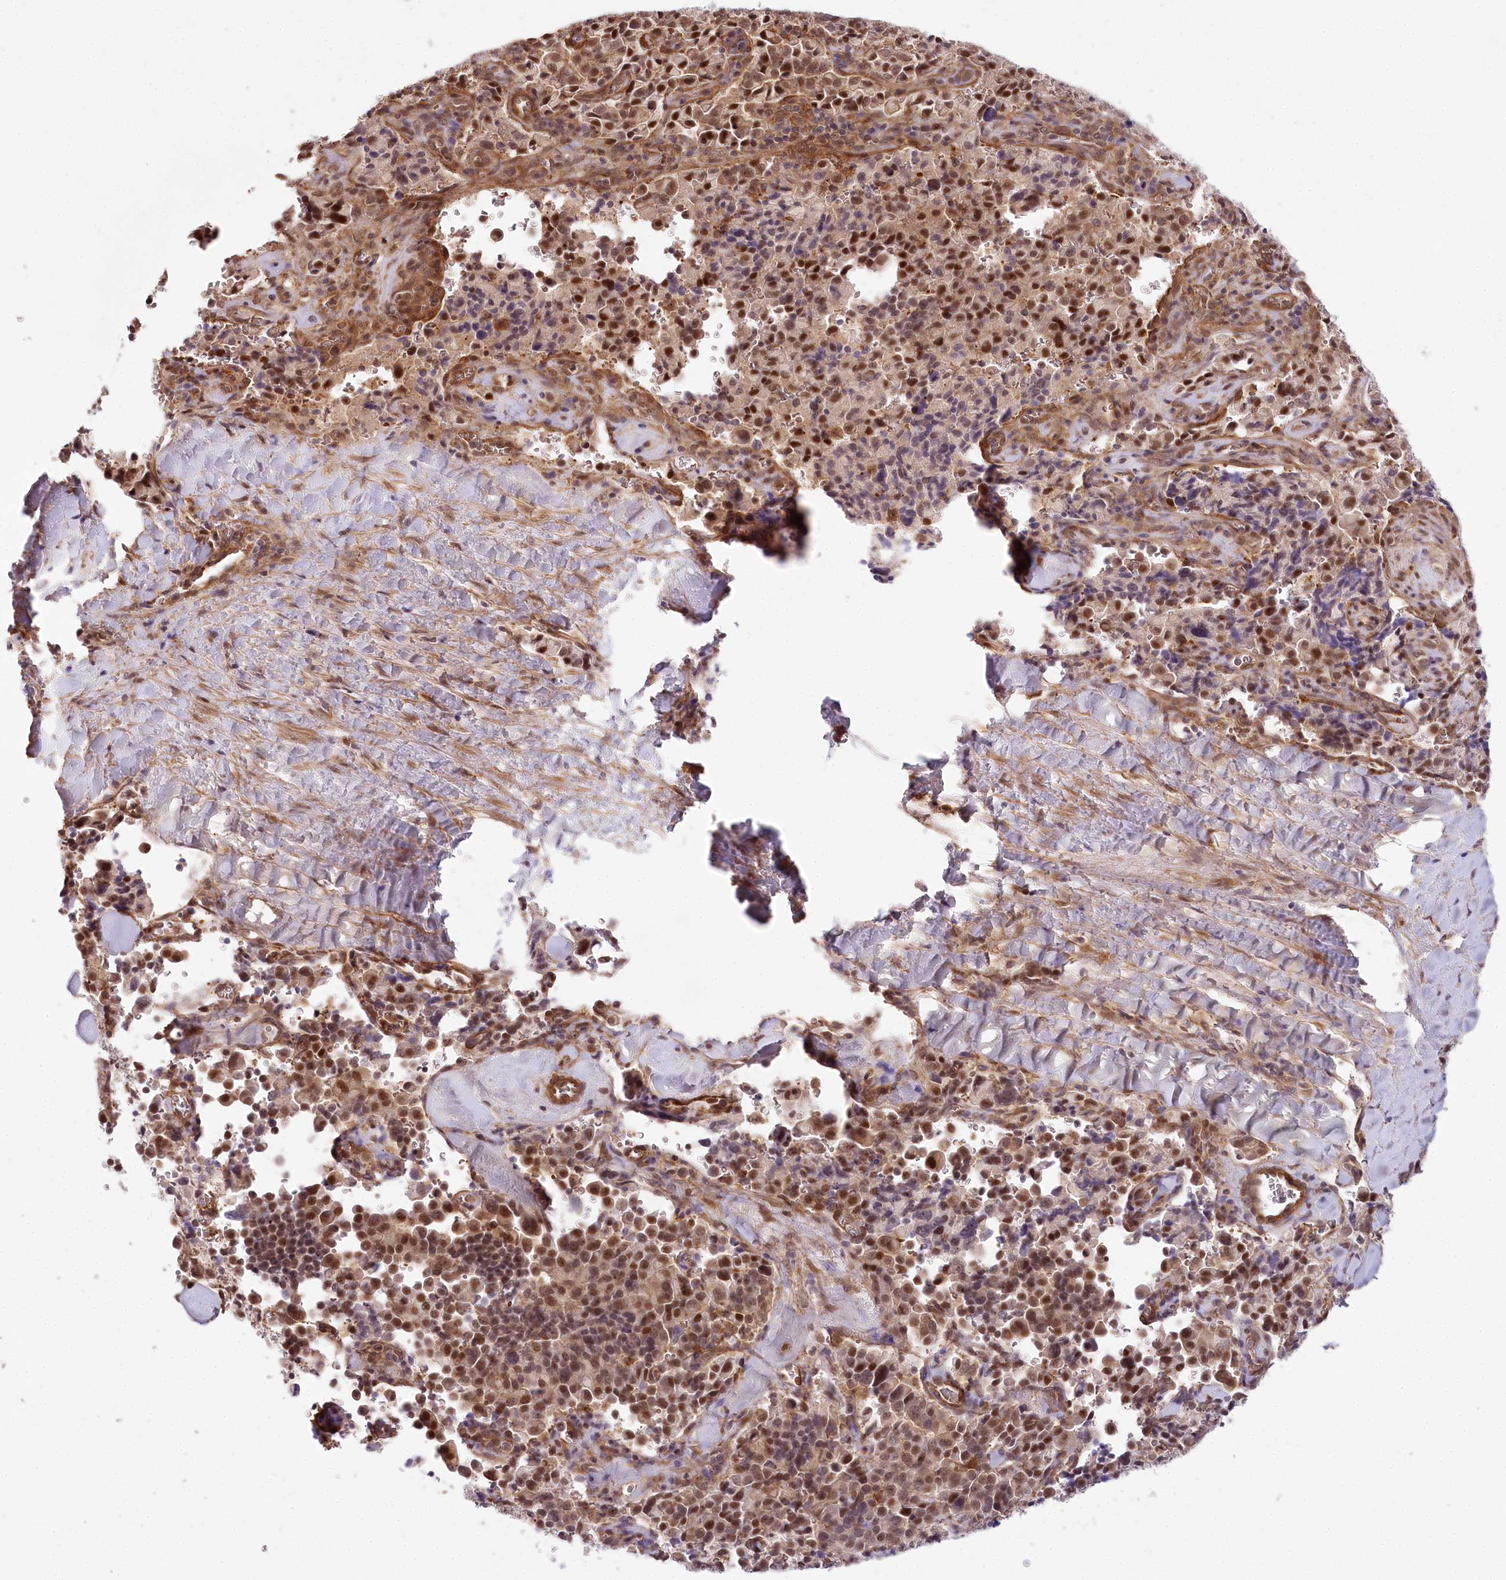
{"staining": {"intensity": "moderate", "quantity": ">75%", "location": "nuclear"}, "tissue": "pancreatic cancer", "cell_type": "Tumor cells", "image_type": "cancer", "snomed": [{"axis": "morphology", "description": "Adenocarcinoma, NOS"}, {"axis": "topography", "description": "Pancreas"}], "caption": "An image of human pancreatic cancer stained for a protein shows moderate nuclear brown staining in tumor cells.", "gene": "TUBGCP2", "patient": {"sex": "male", "age": 65}}